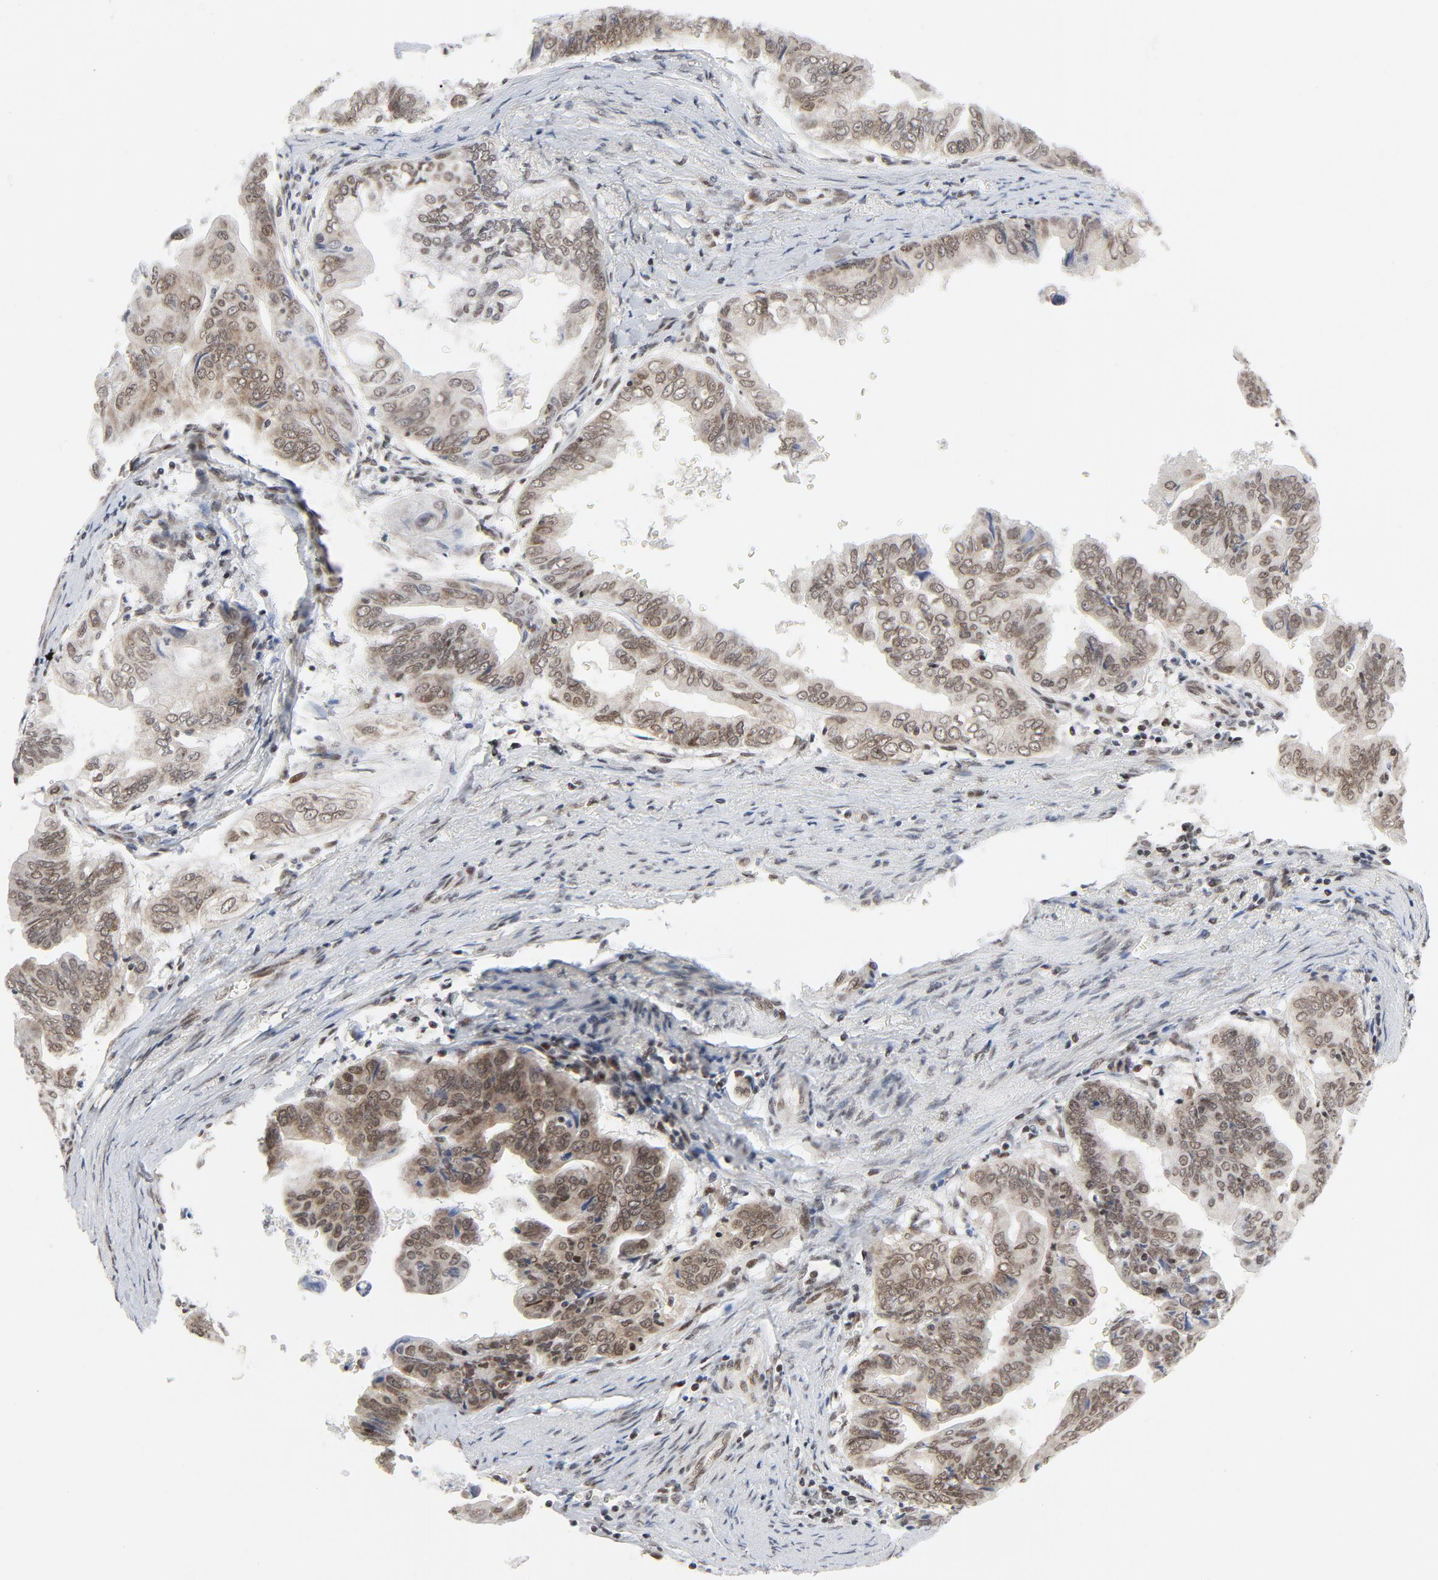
{"staining": {"intensity": "moderate", "quantity": ">75%", "location": "nuclear"}, "tissue": "stomach cancer", "cell_type": "Tumor cells", "image_type": "cancer", "snomed": [{"axis": "morphology", "description": "Adenocarcinoma, NOS"}, {"axis": "topography", "description": "Stomach, upper"}], "caption": "Stomach cancer (adenocarcinoma) stained with a protein marker demonstrates moderate staining in tumor cells.", "gene": "ERCC1", "patient": {"sex": "male", "age": 80}}